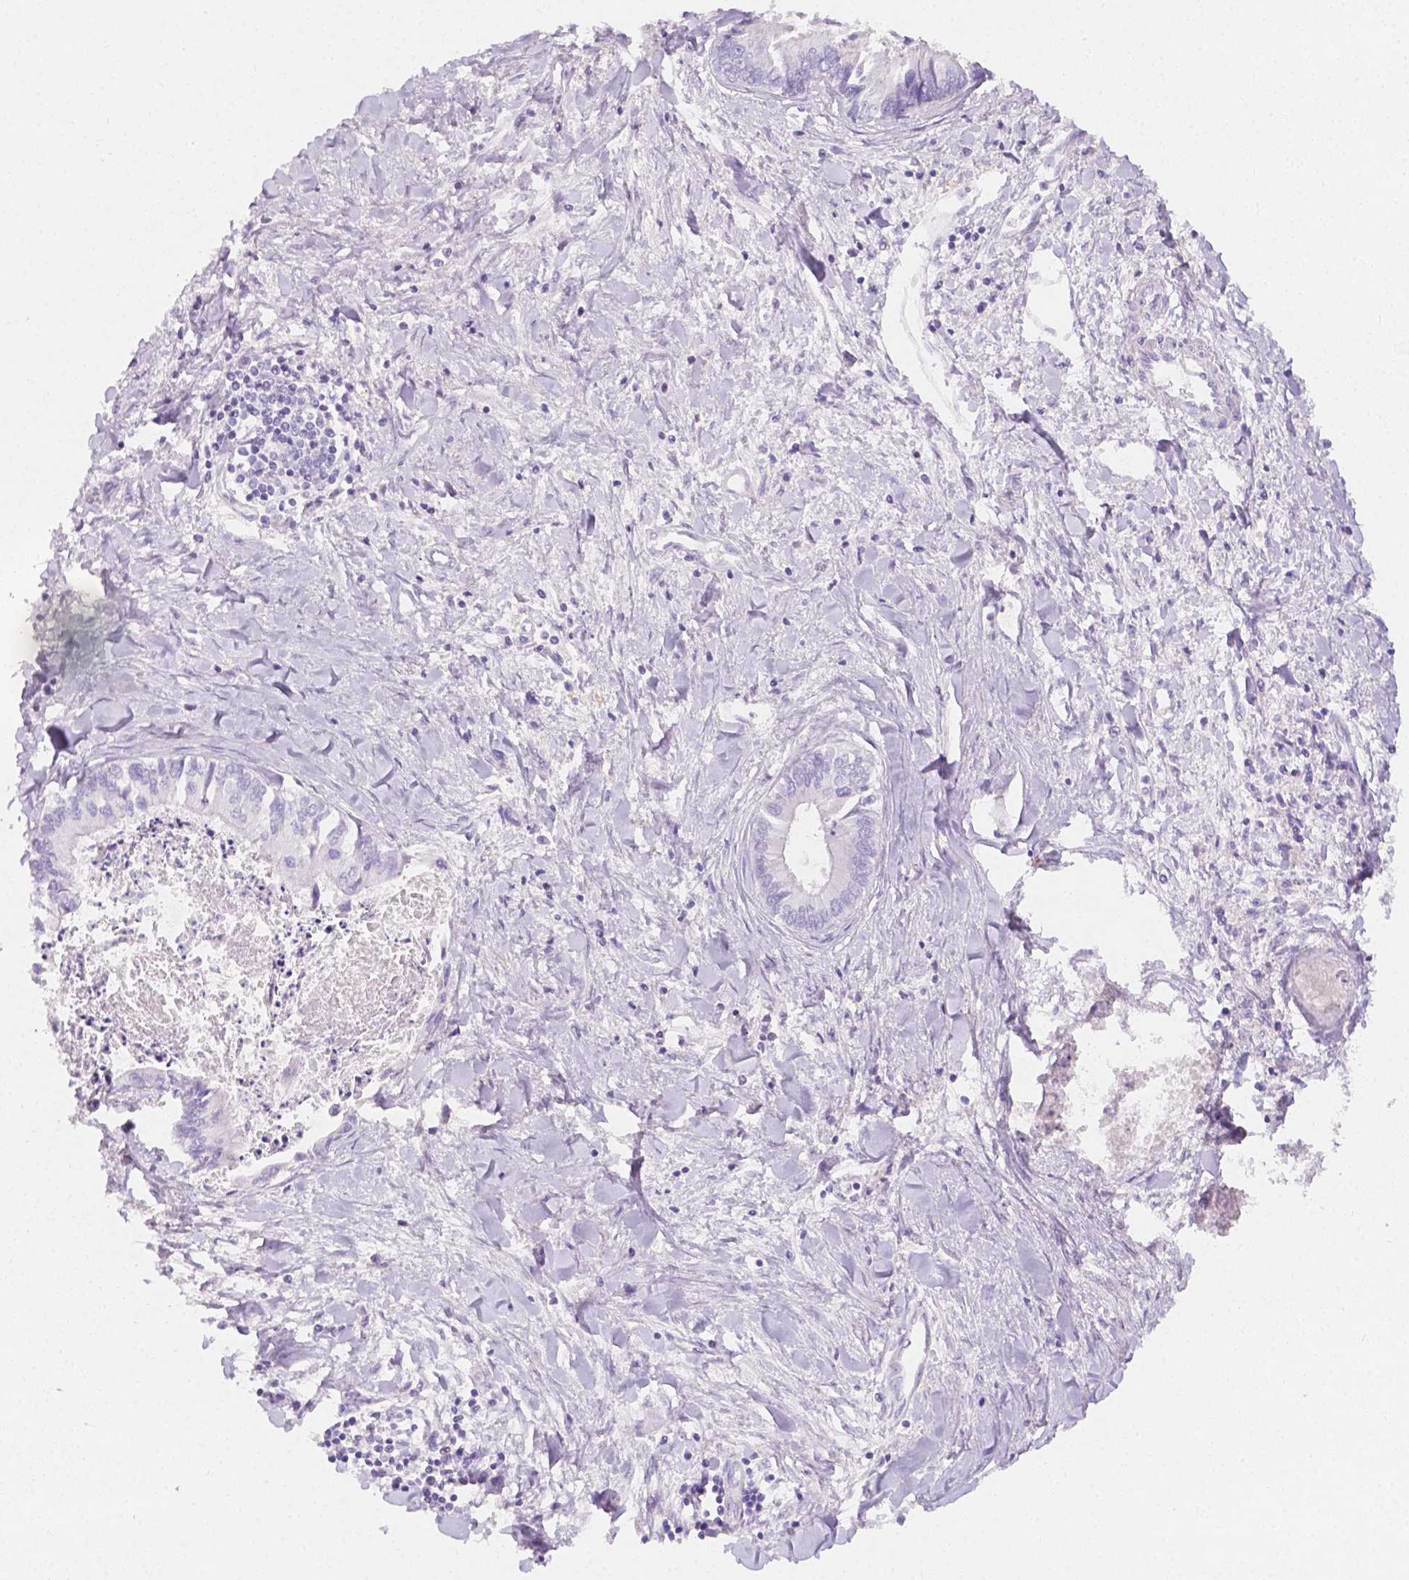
{"staining": {"intensity": "negative", "quantity": "none", "location": "none"}, "tissue": "liver cancer", "cell_type": "Tumor cells", "image_type": "cancer", "snomed": [{"axis": "morphology", "description": "Cholangiocarcinoma"}, {"axis": "topography", "description": "Liver"}], "caption": "This is an IHC histopathology image of human liver cholangiocarcinoma. There is no staining in tumor cells.", "gene": "SGTB", "patient": {"sex": "male", "age": 66}}